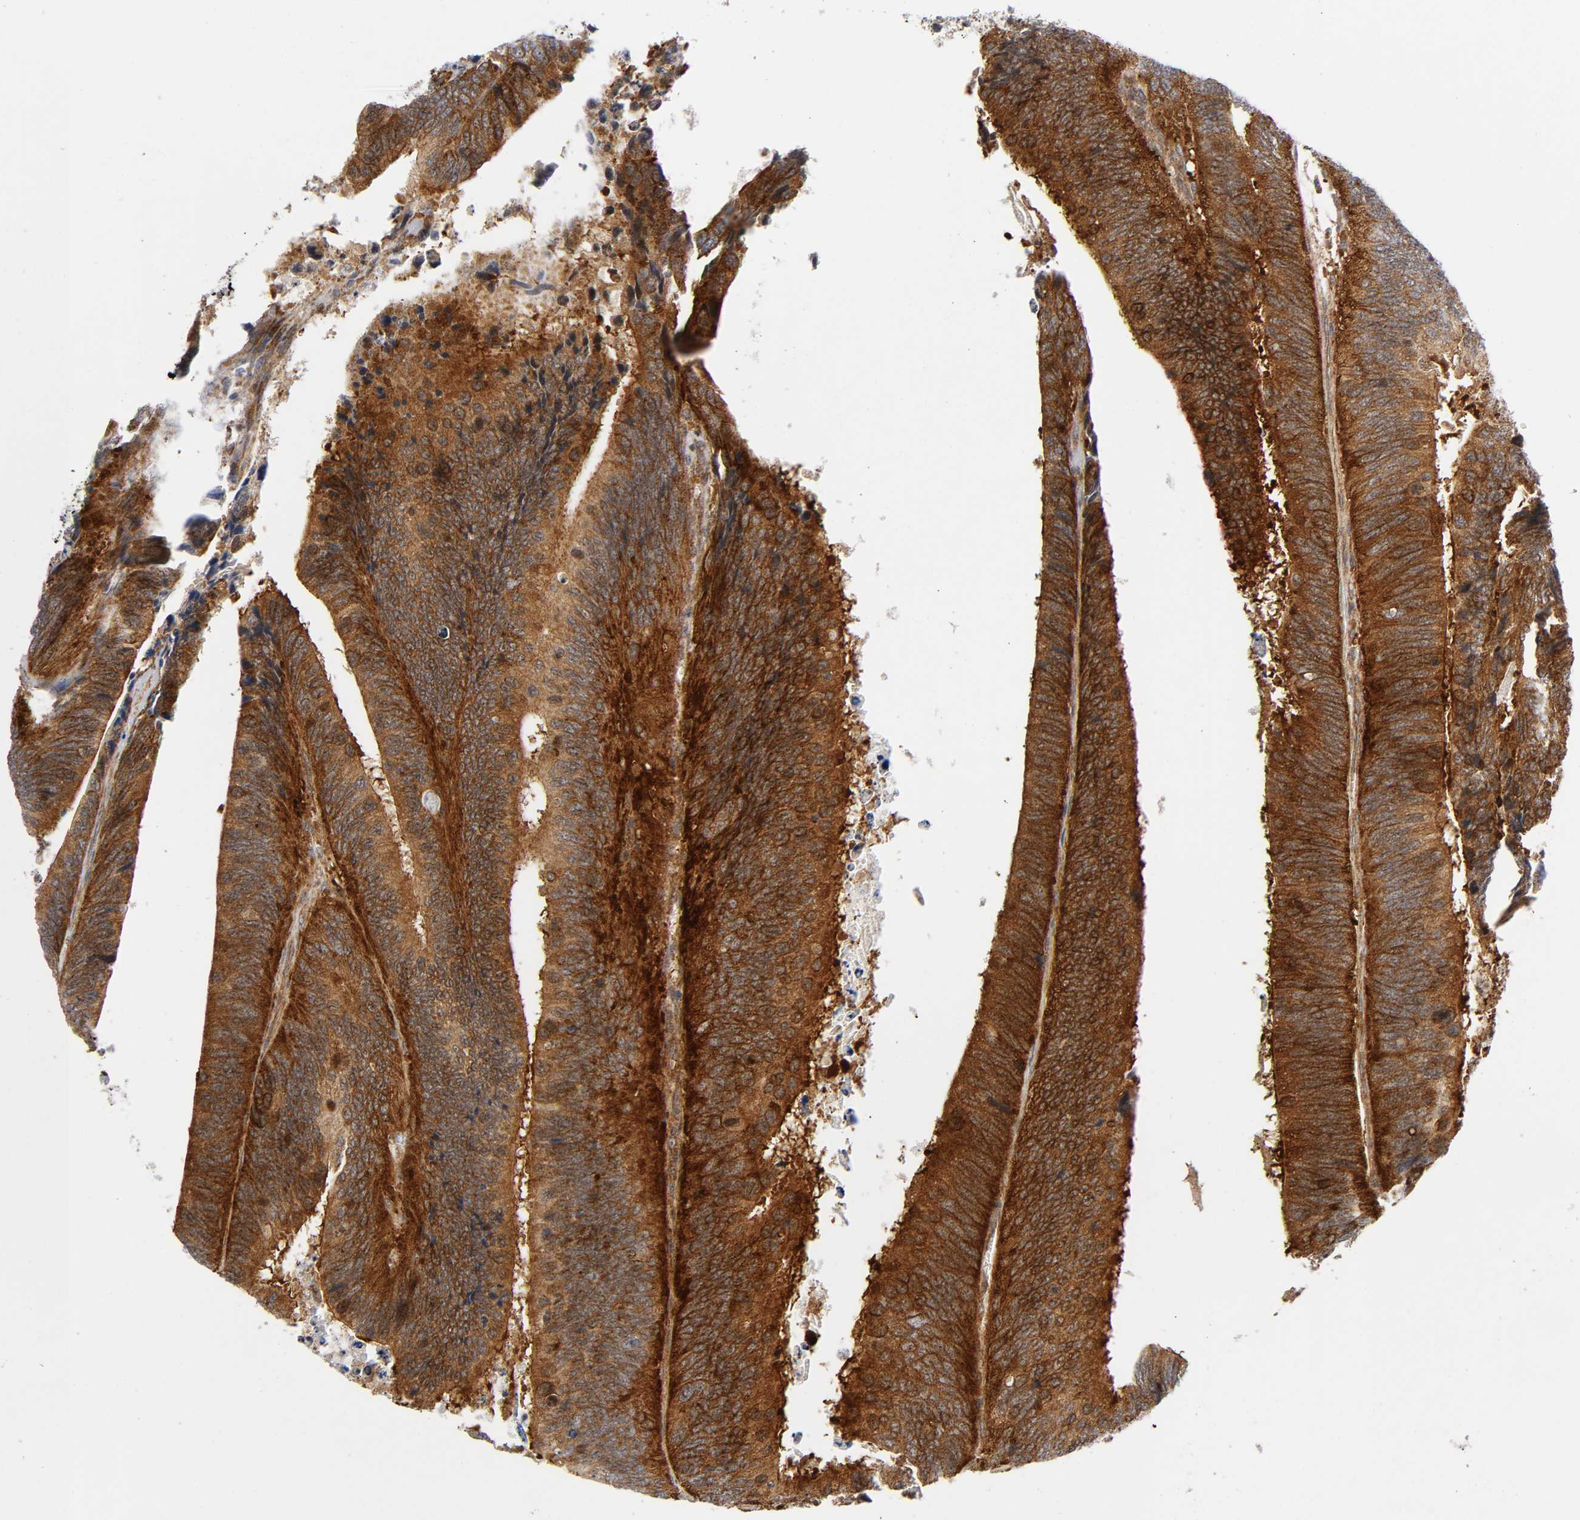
{"staining": {"intensity": "strong", "quantity": ">75%", "location": "cytoplasmic/membranous"}, "tissue": "colorectal cancer", "cell_type": "Tumor cells", "image_type": "cancer", "snomed": [{"axis": "morphology", "description": "Adenocarcinoma, NOS"}, {"axis": "topography", "description": "Colon"}], "caption": "Brown immunohistochemical staining in adenocarcinoma (colorectal) displays strong cytoplasmic/membranous staining in about >75% of tumor cells.", "gene": "EIF5", "patient": {"sex": "male", "age": 72}}